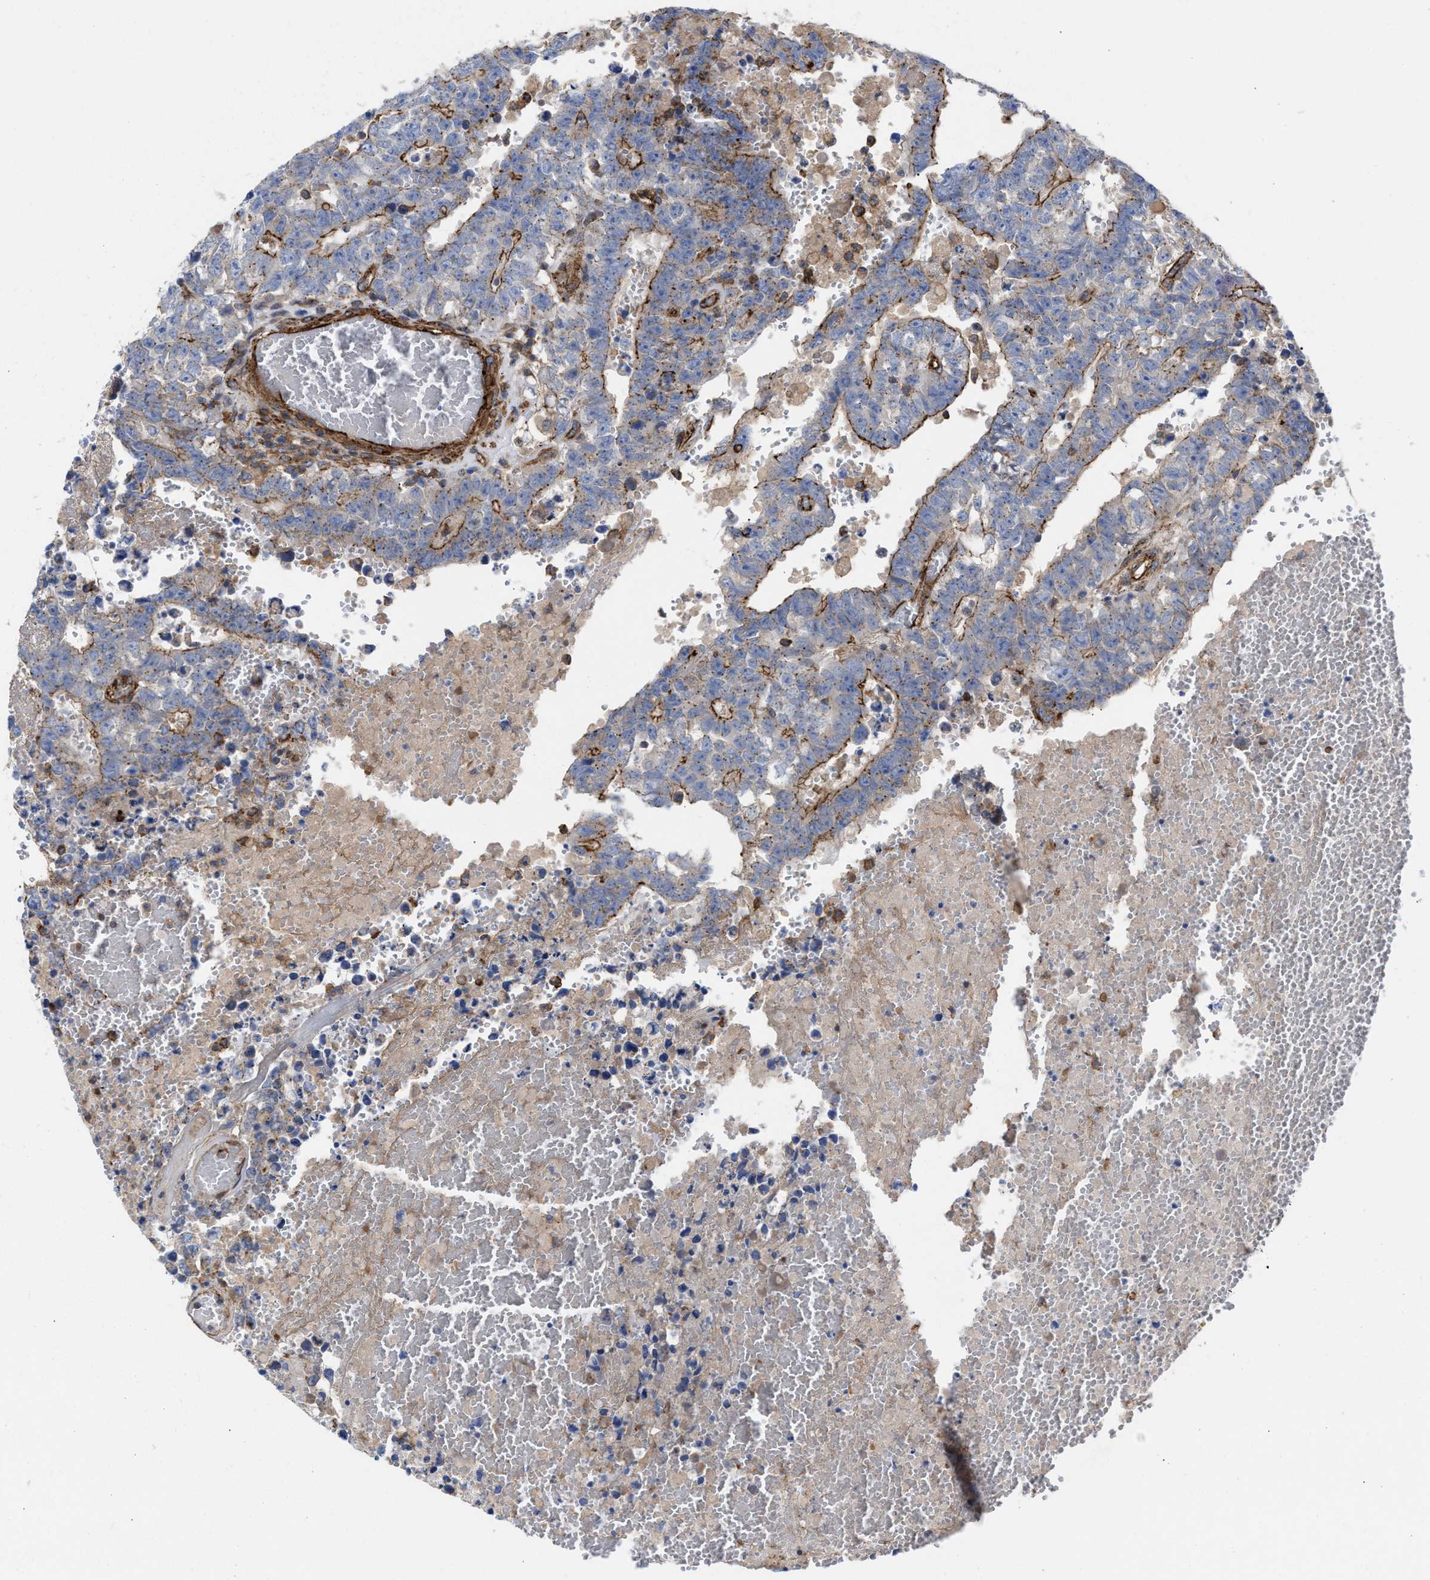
{"staining": {"intensity": "moderate", "quantity": "<25%", "location": "cytoplasmic/membranous"}, "tissue": "testis cancer", "cell_type": "Tumor cells", "image_type": "cancer", "snomed": [{"axis": "morphology", "description": "Carcinoma, Embryonal, NOS"}, {"axis": "topography", "description": "Testis"}], "caption": "There is low levels of moderate cytoplasmic/membranous staining in tumor cells of testis embryonal carcinoma, as demonstrated by immunohistochemical staining (brown color).", "gene": "HS3ST5", "patient": {"sex": "male", "age": 25}}